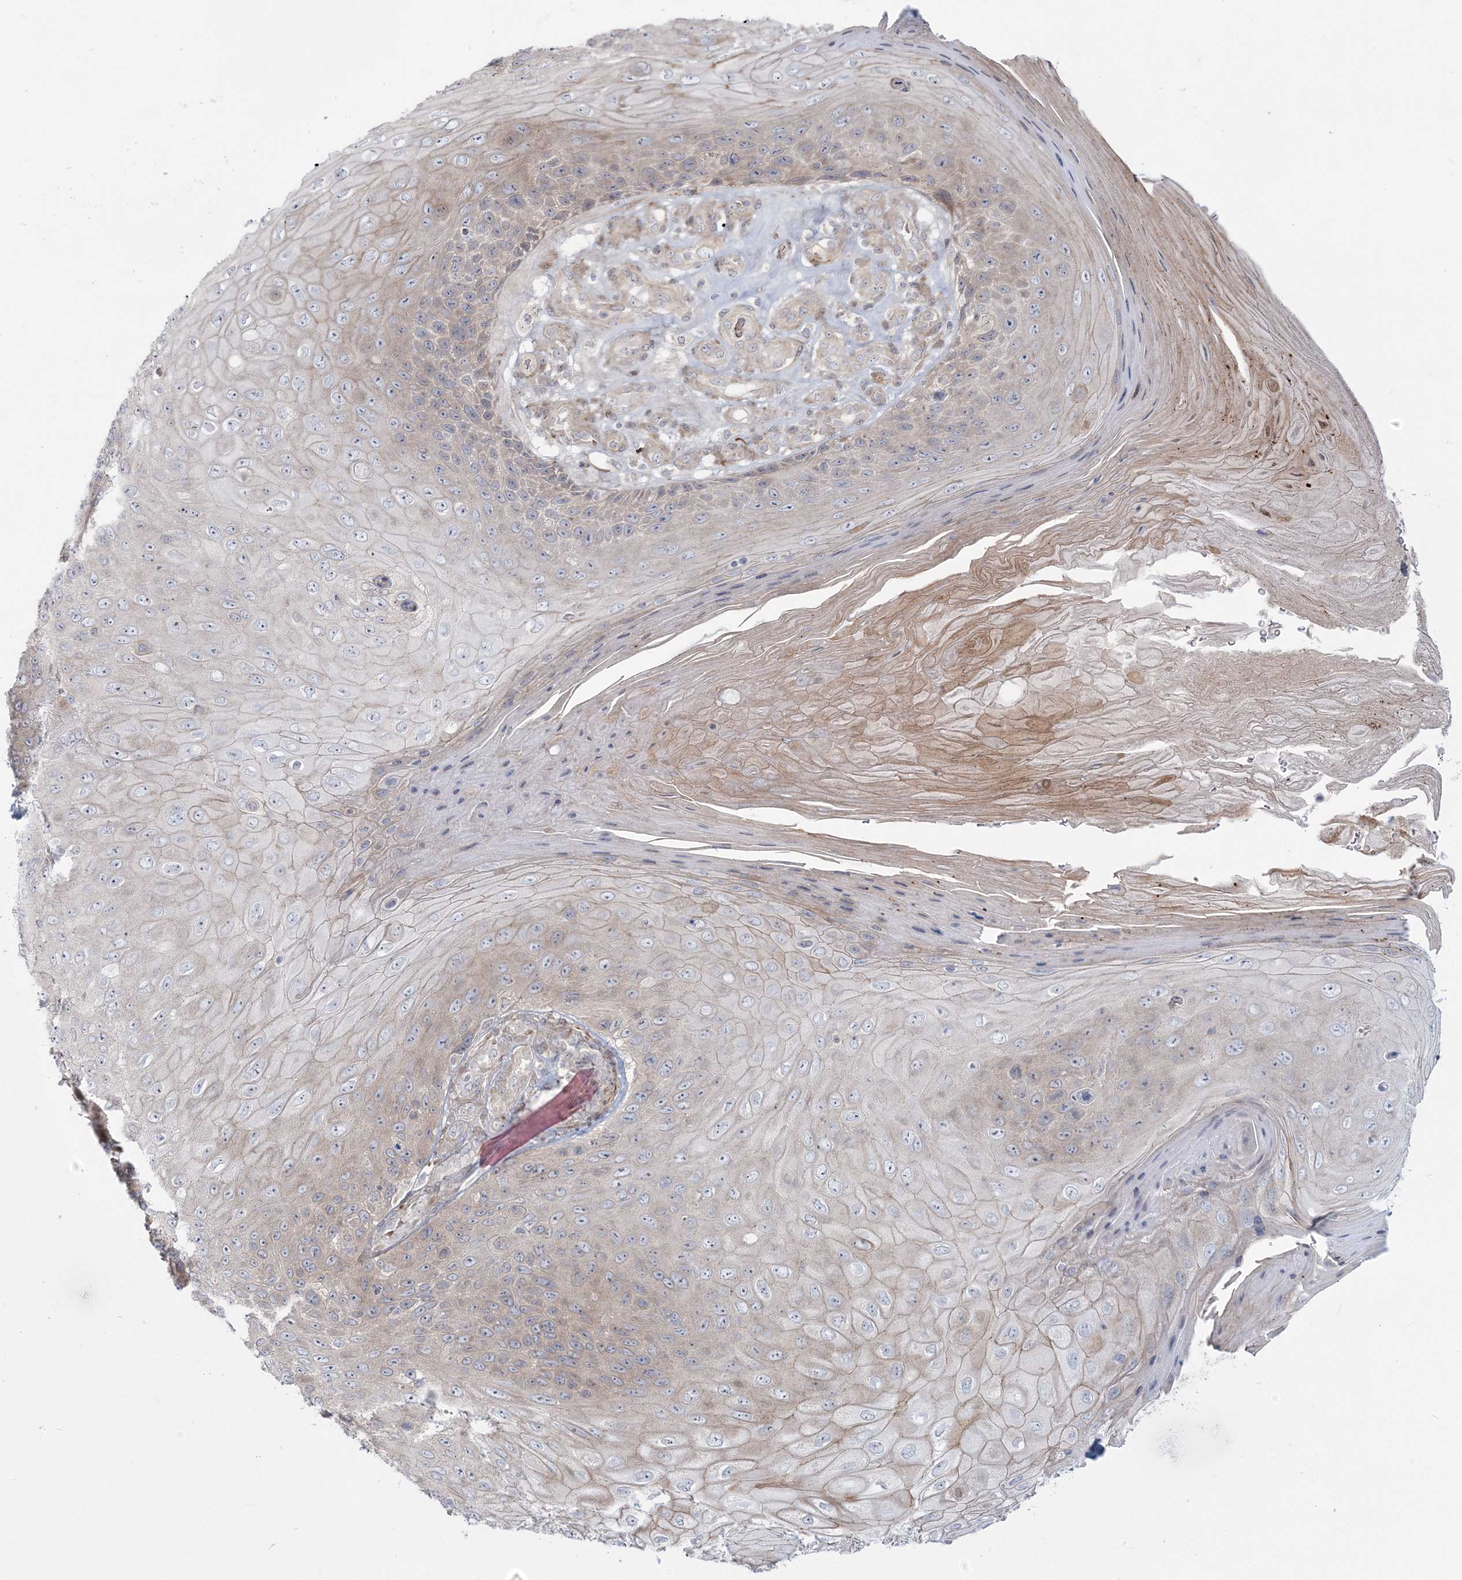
{"staining": {"intensity": "weak", "quantity": "25%-75%", "location": "cytoplasmic/membranous"}, "tissue": "skin cancer", "cell_type": "Tumor cells", "image_type": "cancer", "snomed": [{"axis": "morphology", "description": "Squamous cell carcinoma, NOS"}, {"axis": "topography", "description": "Skin"}], "caption": "A micrograph of squamous cell carcinoma (skin) stained for a protein demonstrates weak cytoplasmic/membranous brown staining in tumor cells.", "gene": "NUDT9", "patient": {"sex": "female", "age": 88}}